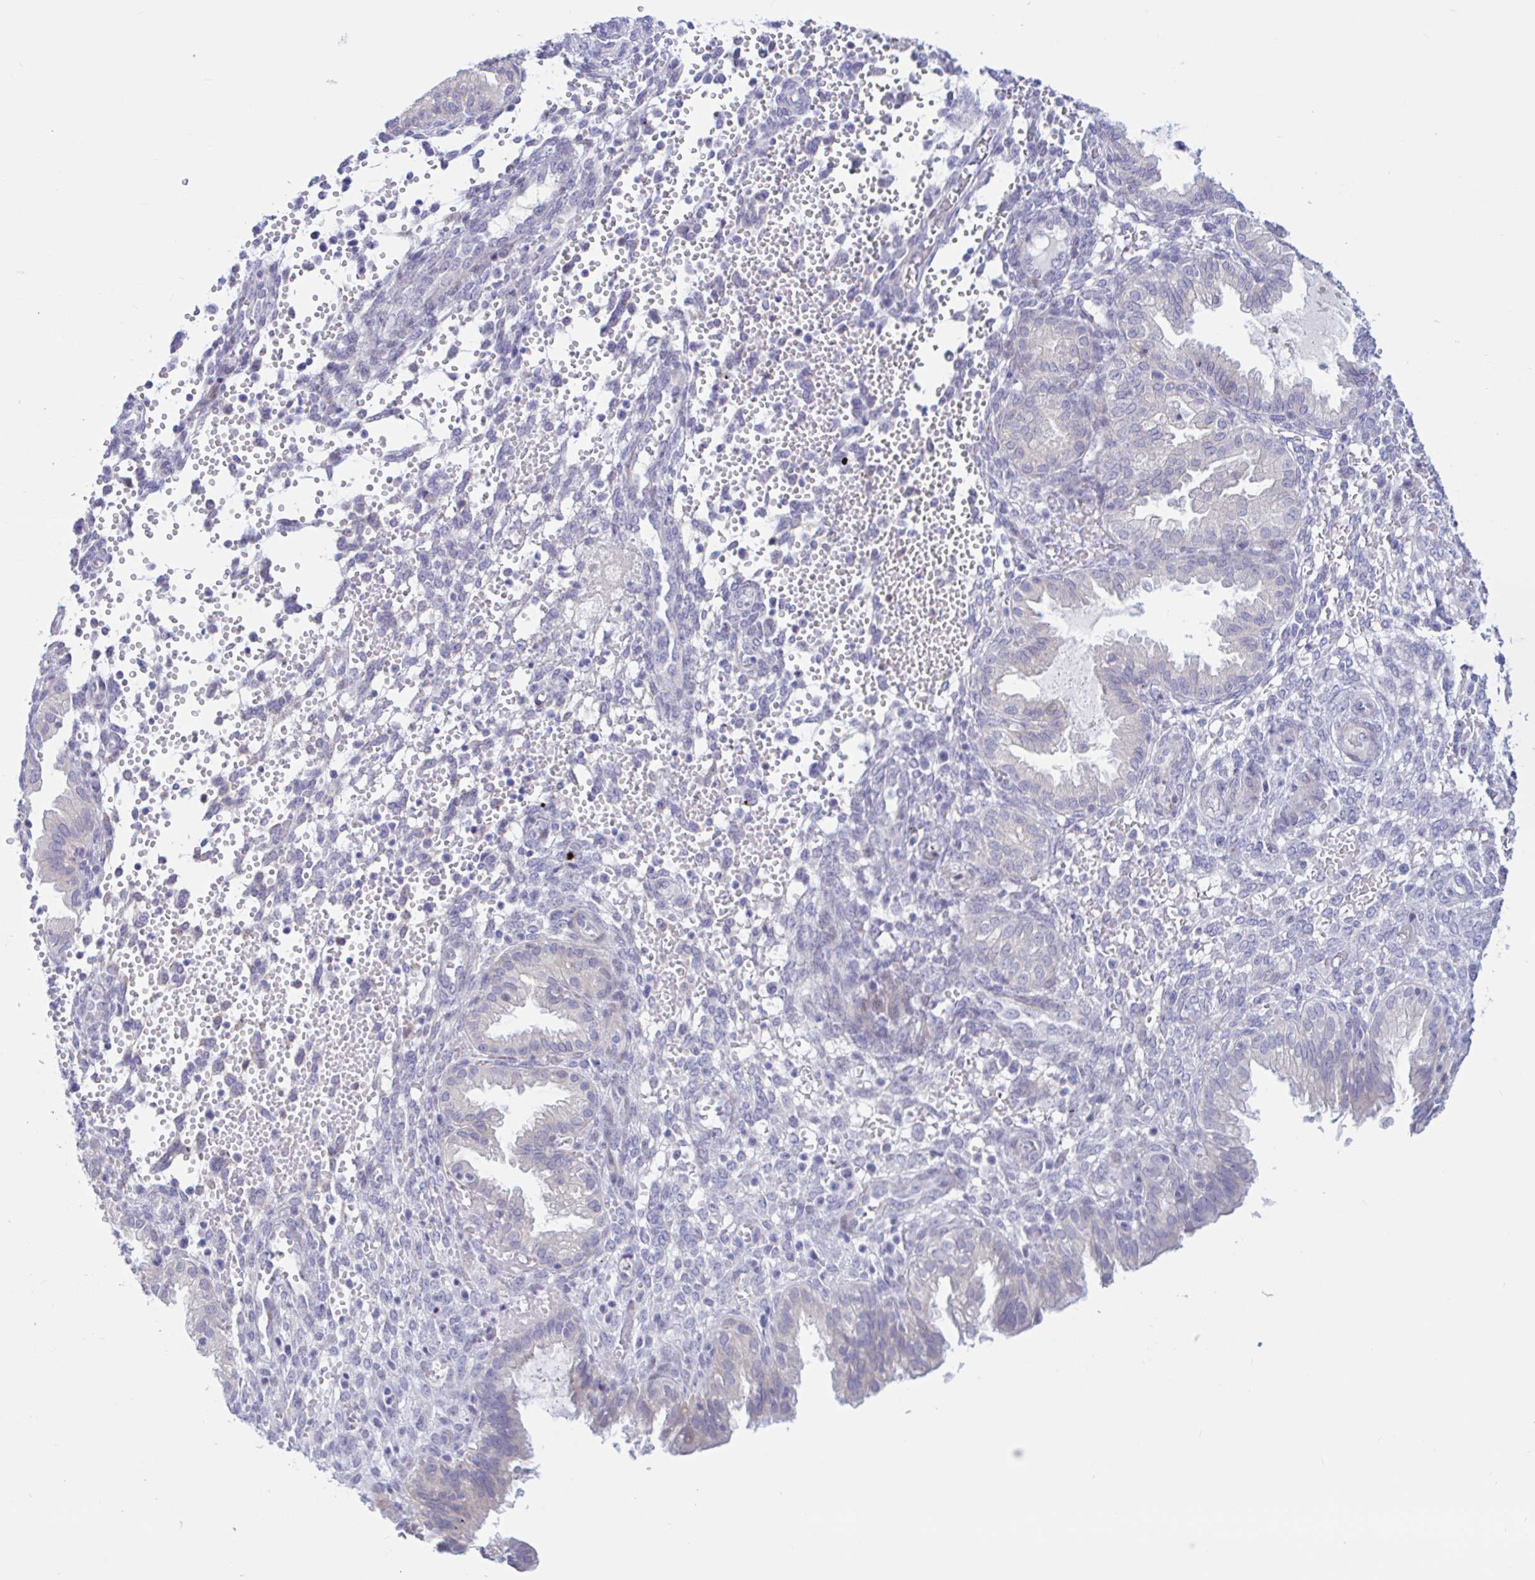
{"staining": {"intensity": "negative", "quantity": "none", "location": "none"}, "tissue": "endometrium", "cell_type": "Cells in endometrial stroma", "image_type": "normal", "snomed": [{"axis": "morphology", "description": "Normal tissue, NOS"}, {"axis": "topography", "description": "Endometrium"}], "caption": "This is a micrograph of immunohistochemistry (IHC) staining of benign endometrium, which shows no positivity in cells in endometrial stroma. (DAB (3,3'-diaminobenzidine) IHC with hematoxylin counter stain).", "gene": "ENSG00000271254", "patient": {"sex": "female", "age": 33}}